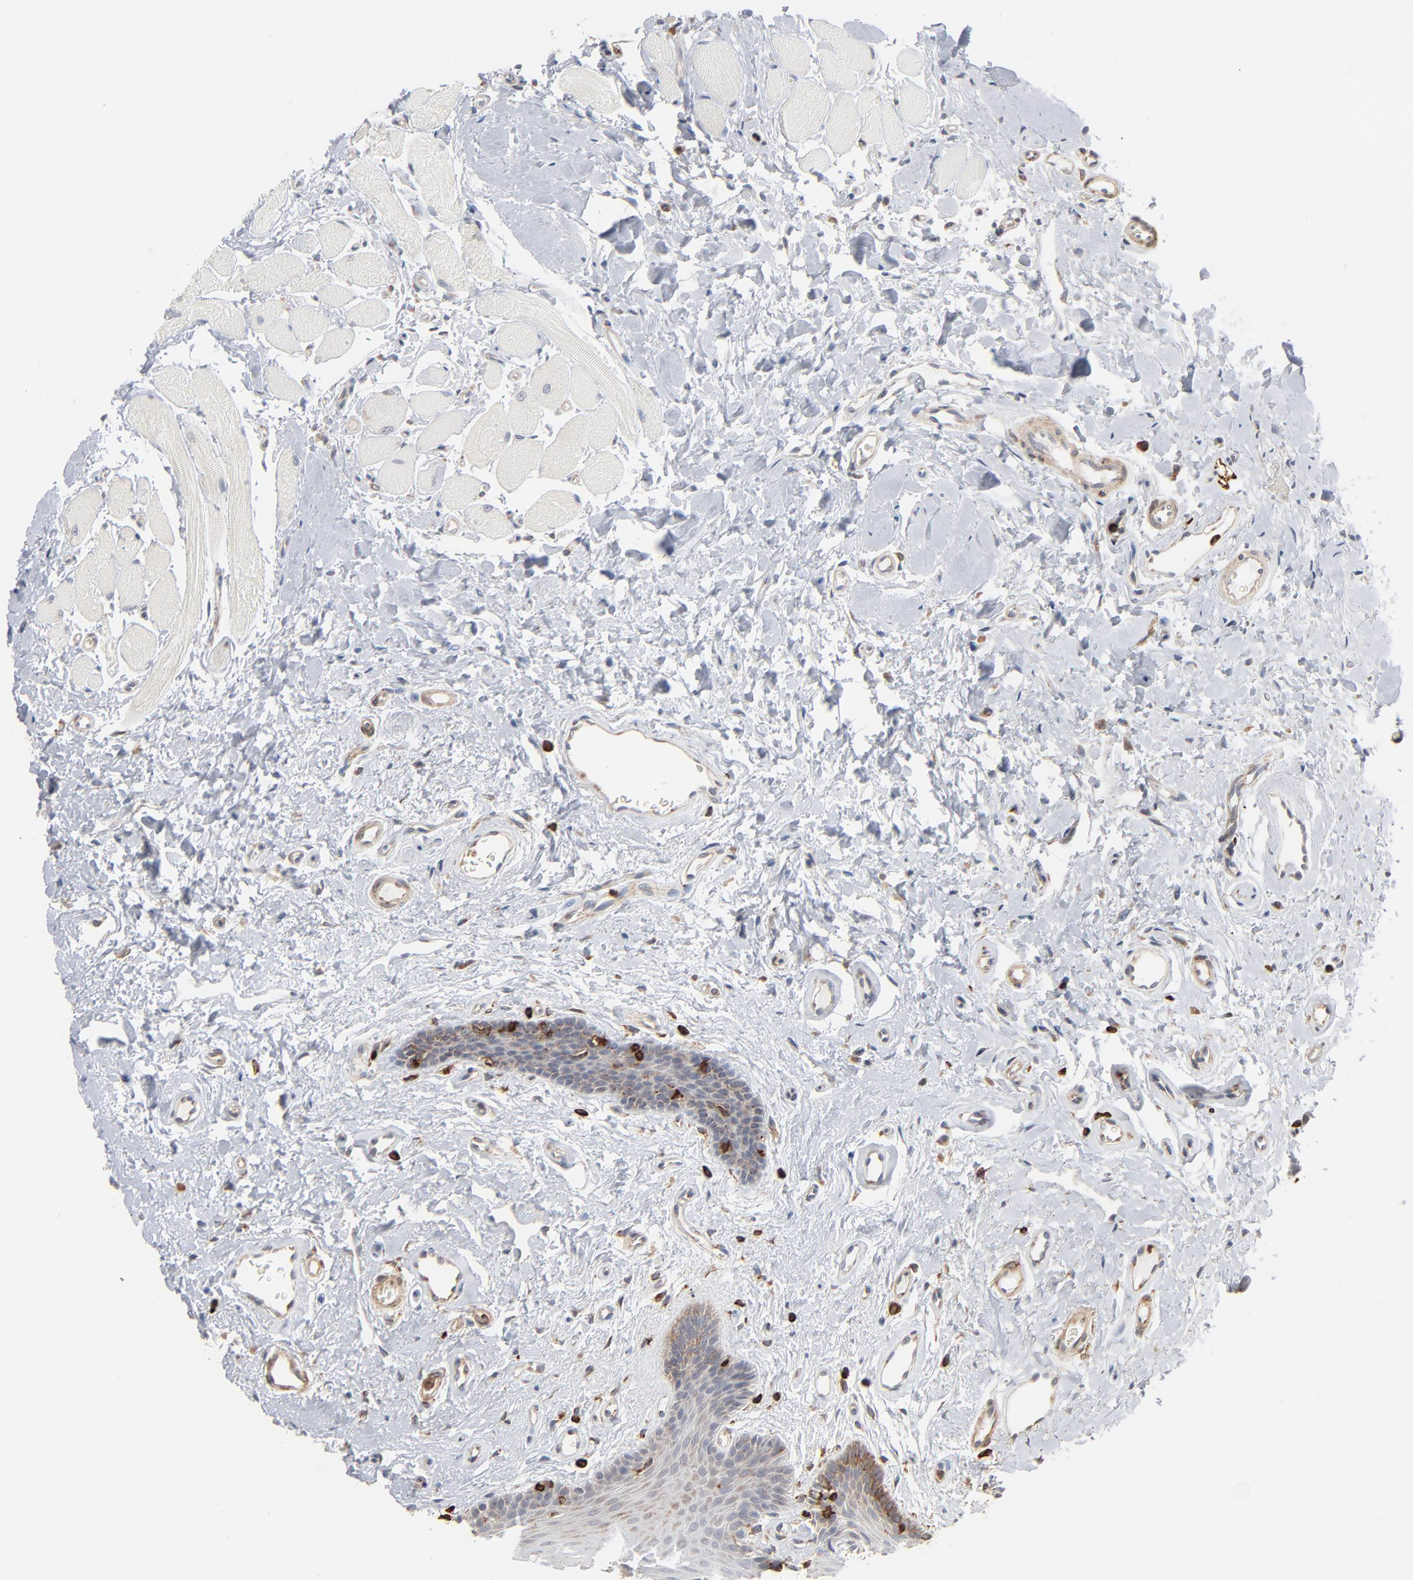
{"staining": {"intensity": "negative", "quantity": "none", "location": "none"}, "tissue": "oral mucosa", "cell_type": "Squamous epithelial cells", "image_type": "normal", "snomed": [{"axis": "morphology", "description": "Normal tissue, NOS"}, {"axis": "topography", "description": "Oral tissue"}], "caption": "High power microscopy histopathology image of an immunohistochemistry (IHC) histopathology image of benign oral mucosa, revealing no significant staining in squamous epithelial cells. (DAB (3,3'-diaminobenzidine) IHC, high magnification).", "gene": "SH3KBP1", "patient": {"sex": "male", "age": 62}}